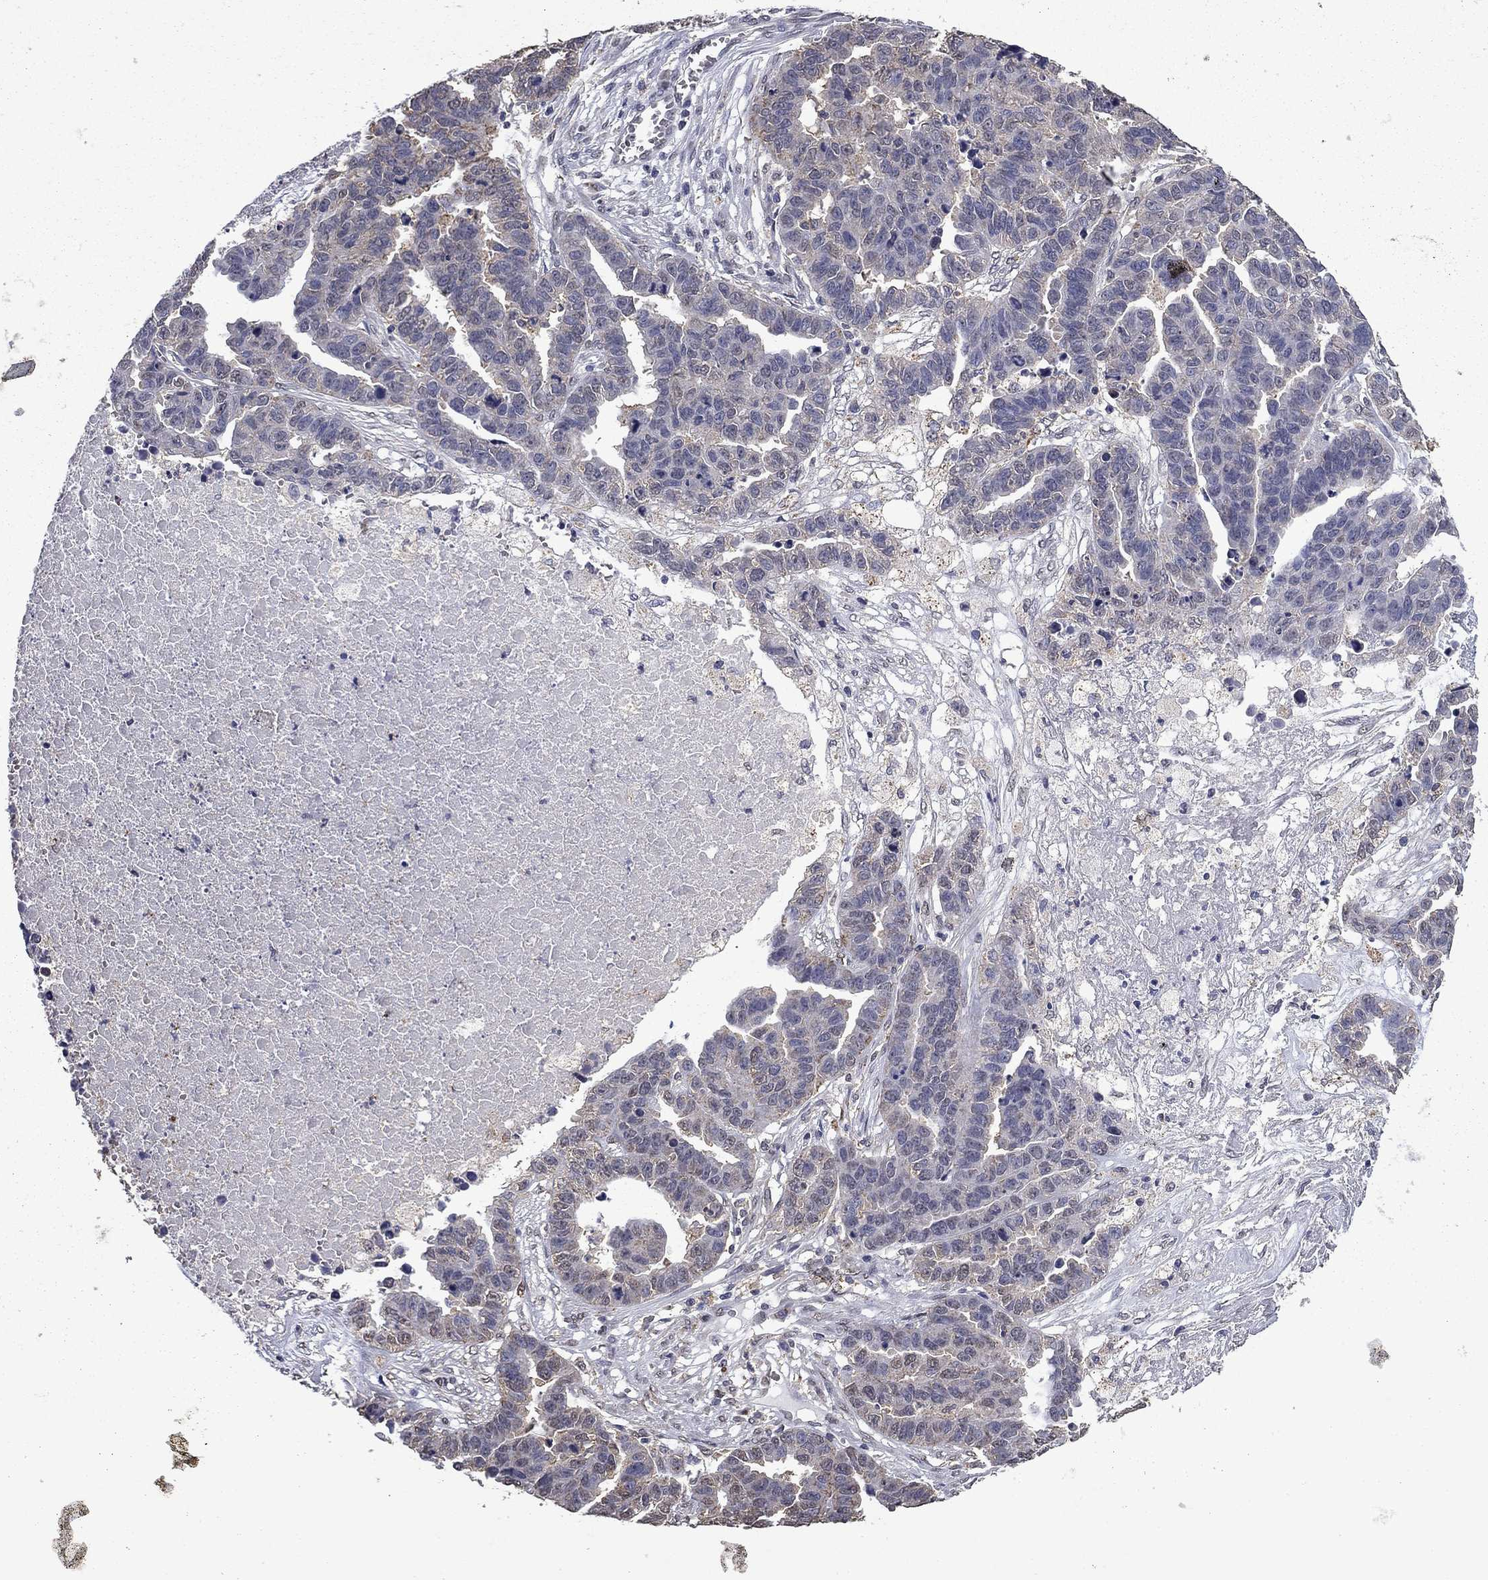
{"staining": {"intensity": "negative", "quantity": "none", "location": "none"}, "tissue": "ovarian cancer", "cell_type": "Tumor cells", "image_type": "cancer", "snomed": [{"axis": "morphology", "description": "Cystadenocarcinoma, serous, NOS"}, {"axis": "topography", "description": "Ovary"}], "caption": "This is an IHC histopathology image of ovarian cancer. There is no positivity in tumor cells.", "gene": "MFAP3L", "patient": {"sex": "female", "age": 87}}